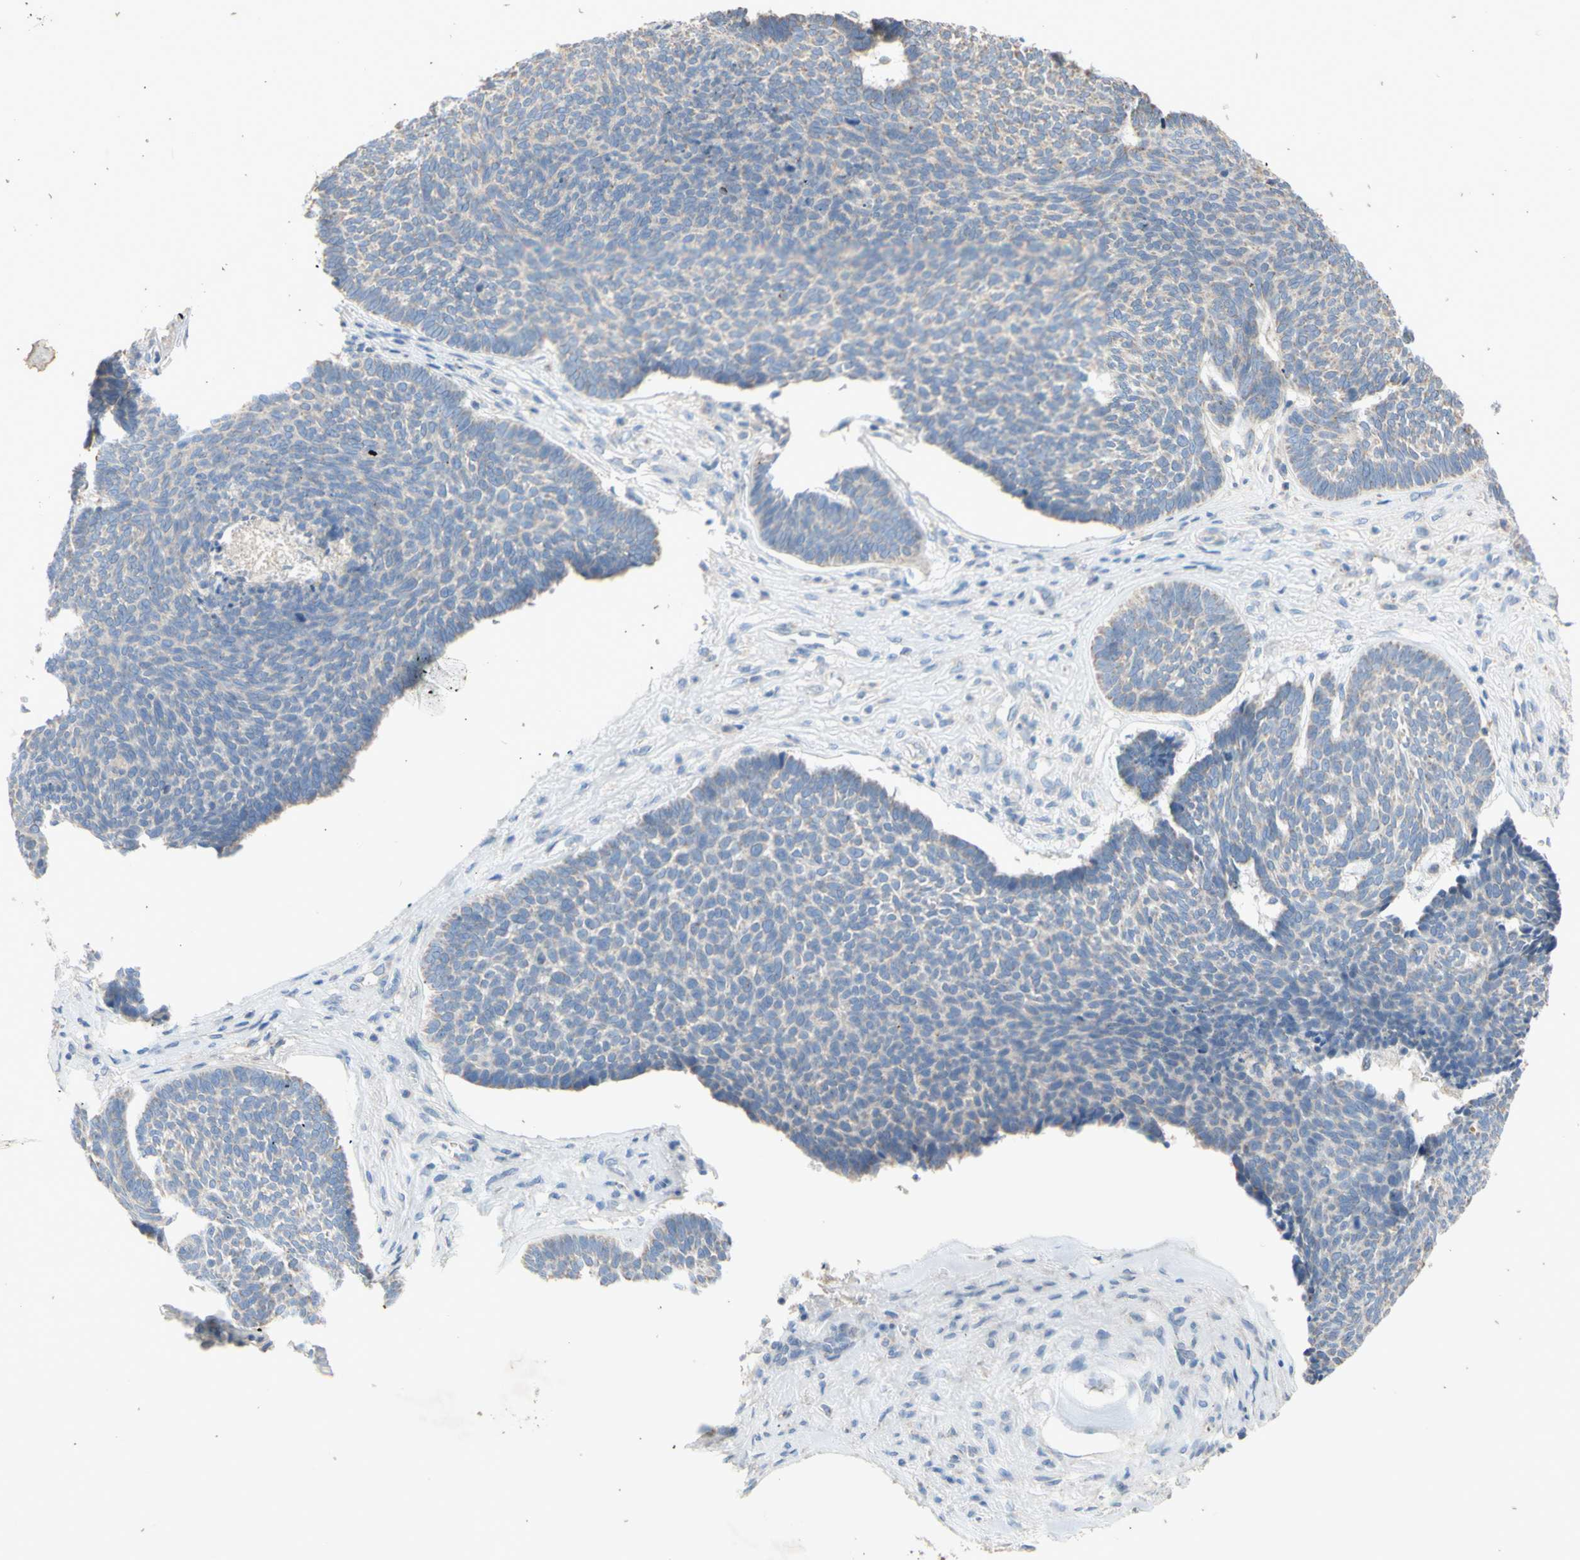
{"staining": {"intensity": "negative", "quantity": "none", "location": "none"}, "tissue": "skin cancer", "cell_type": "Tumor cells", "image_type": "cancer", "snomed": [{"axis": "morphology", "description": "Basal cell carcinoma"}, {"axis": "topography", "description": "Skin"}], "caption": "Immunohistochemical staining of human skin basal cell carcinoma displays no significant positivity in tumor cells. (DAB immunohistochemistry (IHC), high magnification).", "gene": "PTGIS", "patient": {"sex": "male", "age": 84}}